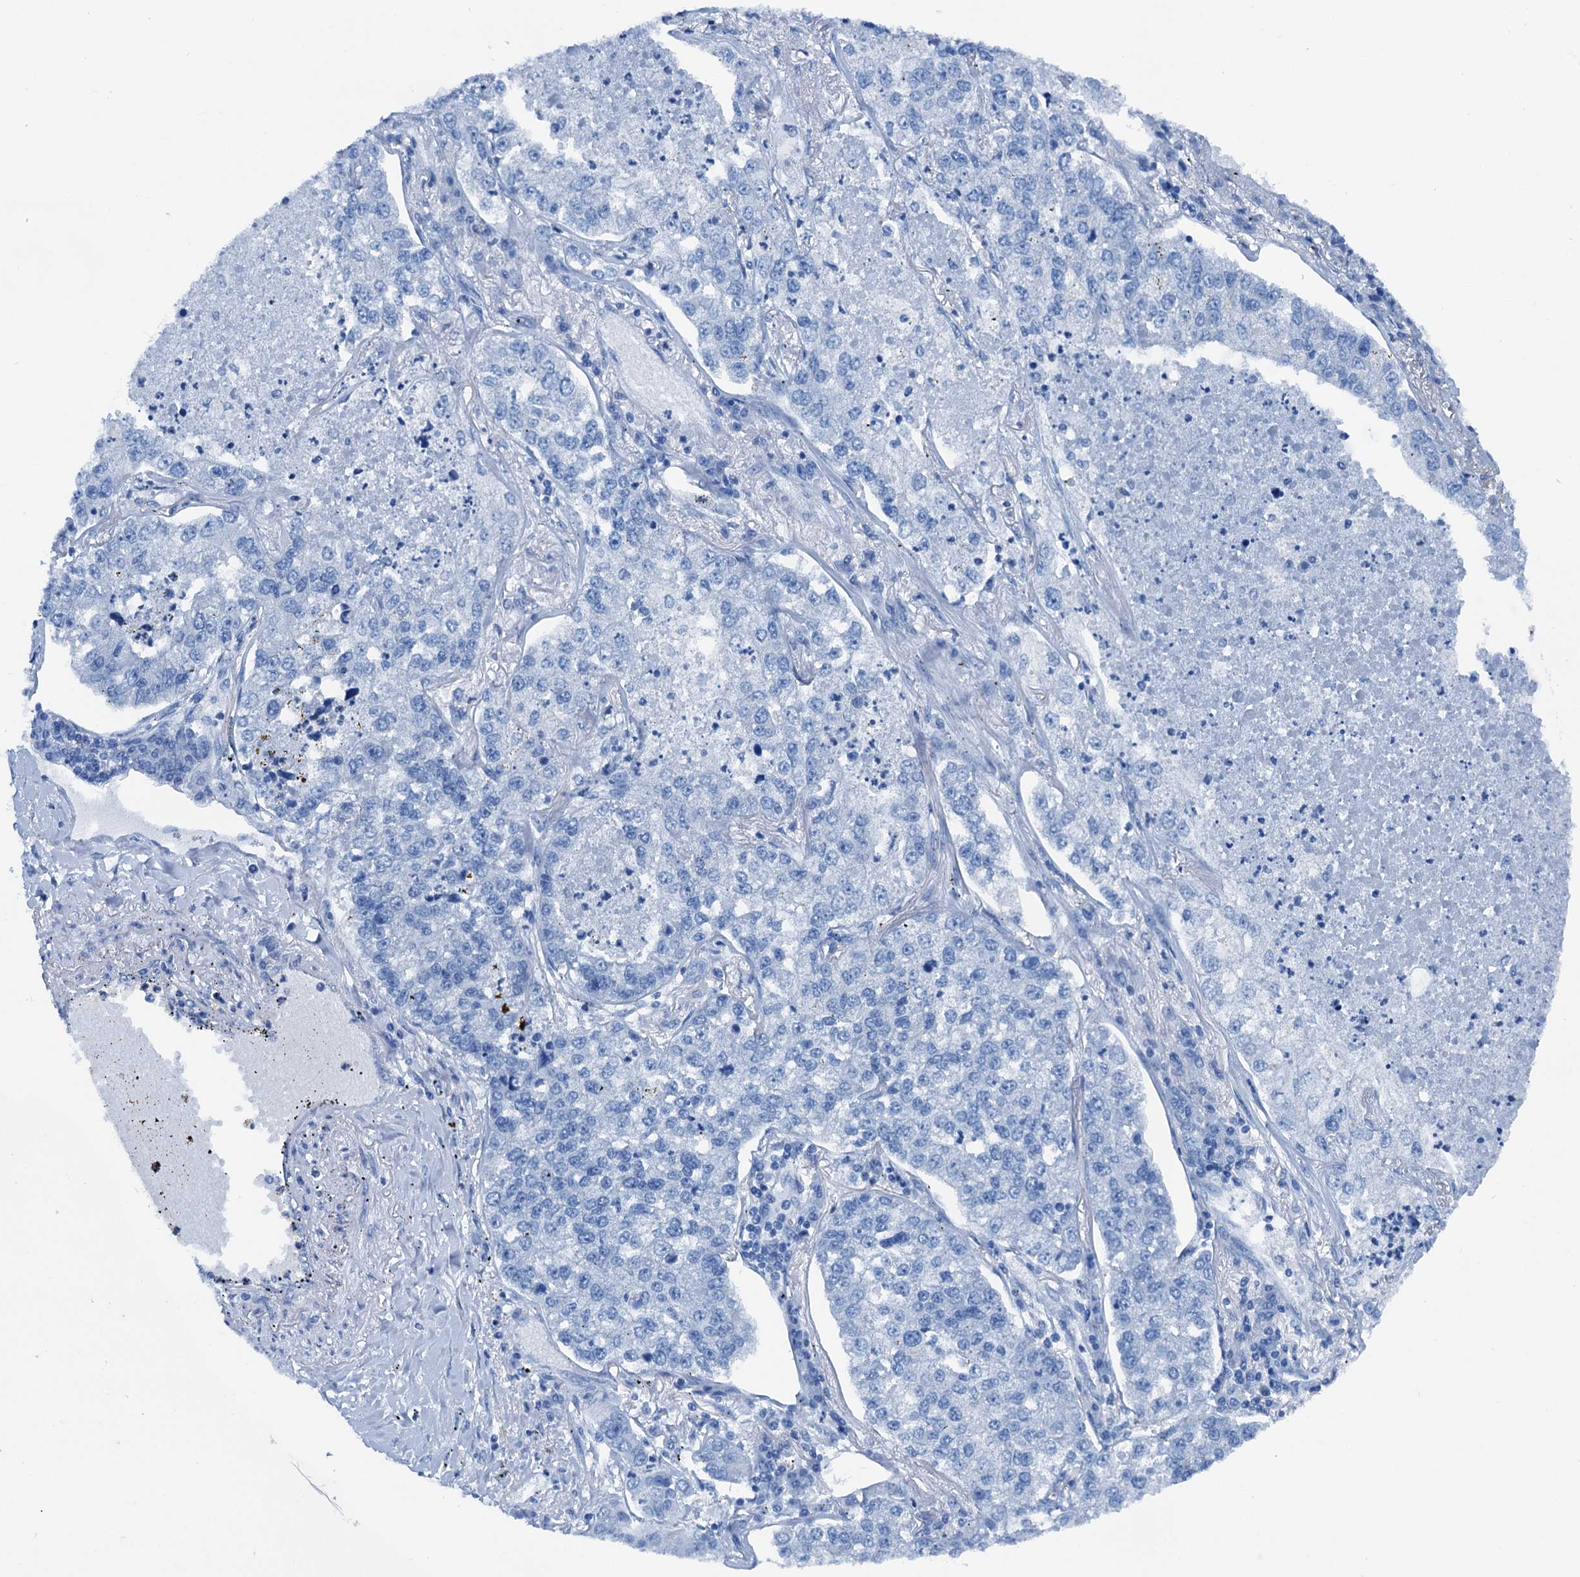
{"staining": {"intensity": "negative", "quantity": "none", "location": "none"}, "tissue": "lung cancer", "cell_type": "Tumor cells", "image_type": "cancer", "snomed": [{"axis": "morphology", "description": "Adenocarcinoma, NOS"}, {"axis": "topography", "description": "Lung"}], "caption": "A photomicrograph of adenocarcinoma (lung) stained for a protein demonstrates no brown staining in tumor cells.", "gene": "CBLN3", "patient": {"sex": "male", "age": 49}}